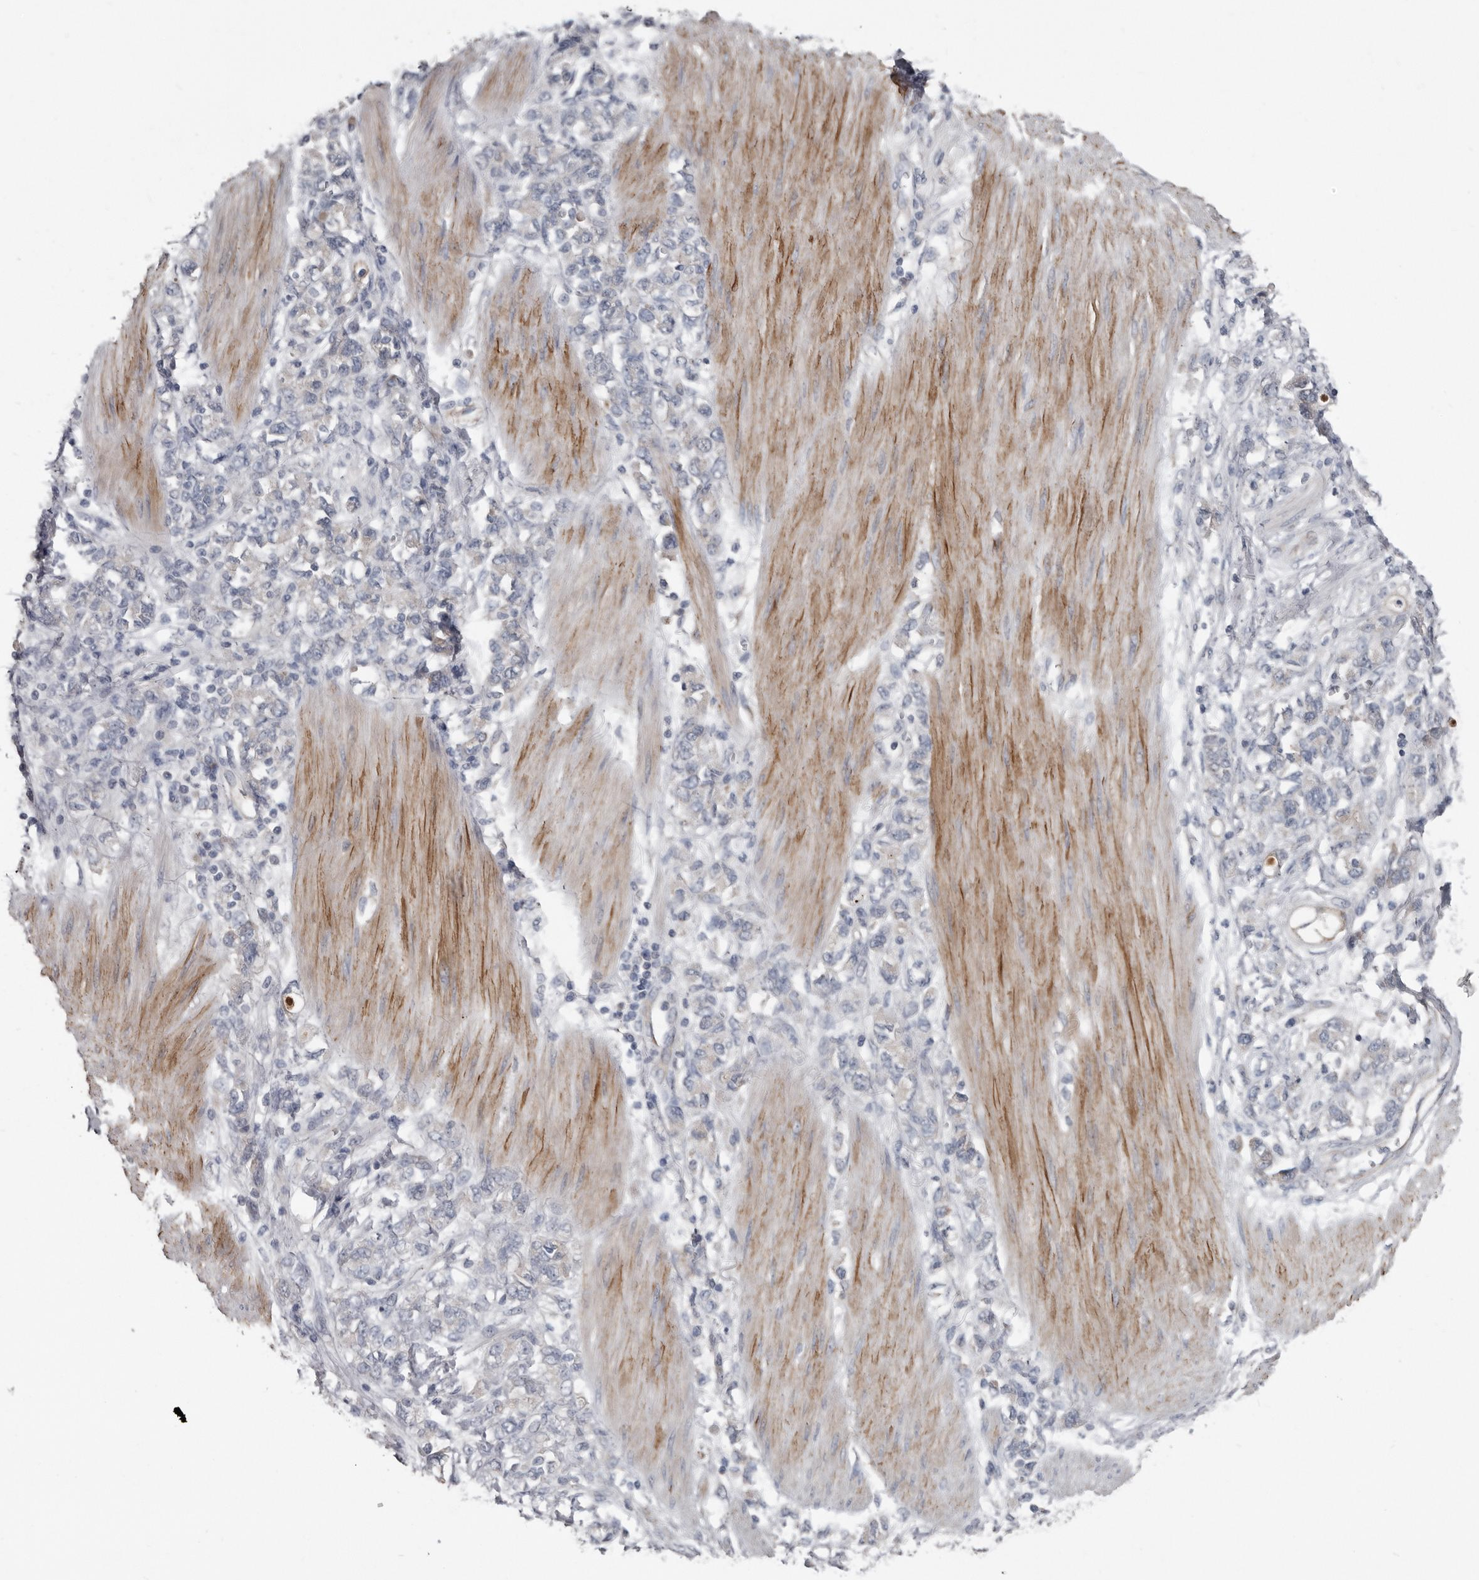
{"staining": {"intensity": "negative", "quantity": "none", "location": "none"}, "tissue": "stomach cancer", "cell_type": "Tumor cells", "image_type": "cancer", "snomed": [{"axis": "morphology", "description": "Adenocarcinoma, NOS"}, {"axis": "topography", "description": "Stomach"}], "caption": "An IHC photomicrograph of adenocarcinoma (stomach) is shown. There is no staining in tumor cells of adenocarcinoma (stomach). (Stains: DAB (3,3'-diaminobenzidine) immunohistochemistry (IHC) with hematoxylin counter stain, Microscopy: brightfield microscopy at high magnification).", "gene": "ZNF114", "patient": {"sex": "female", "age": 76}}